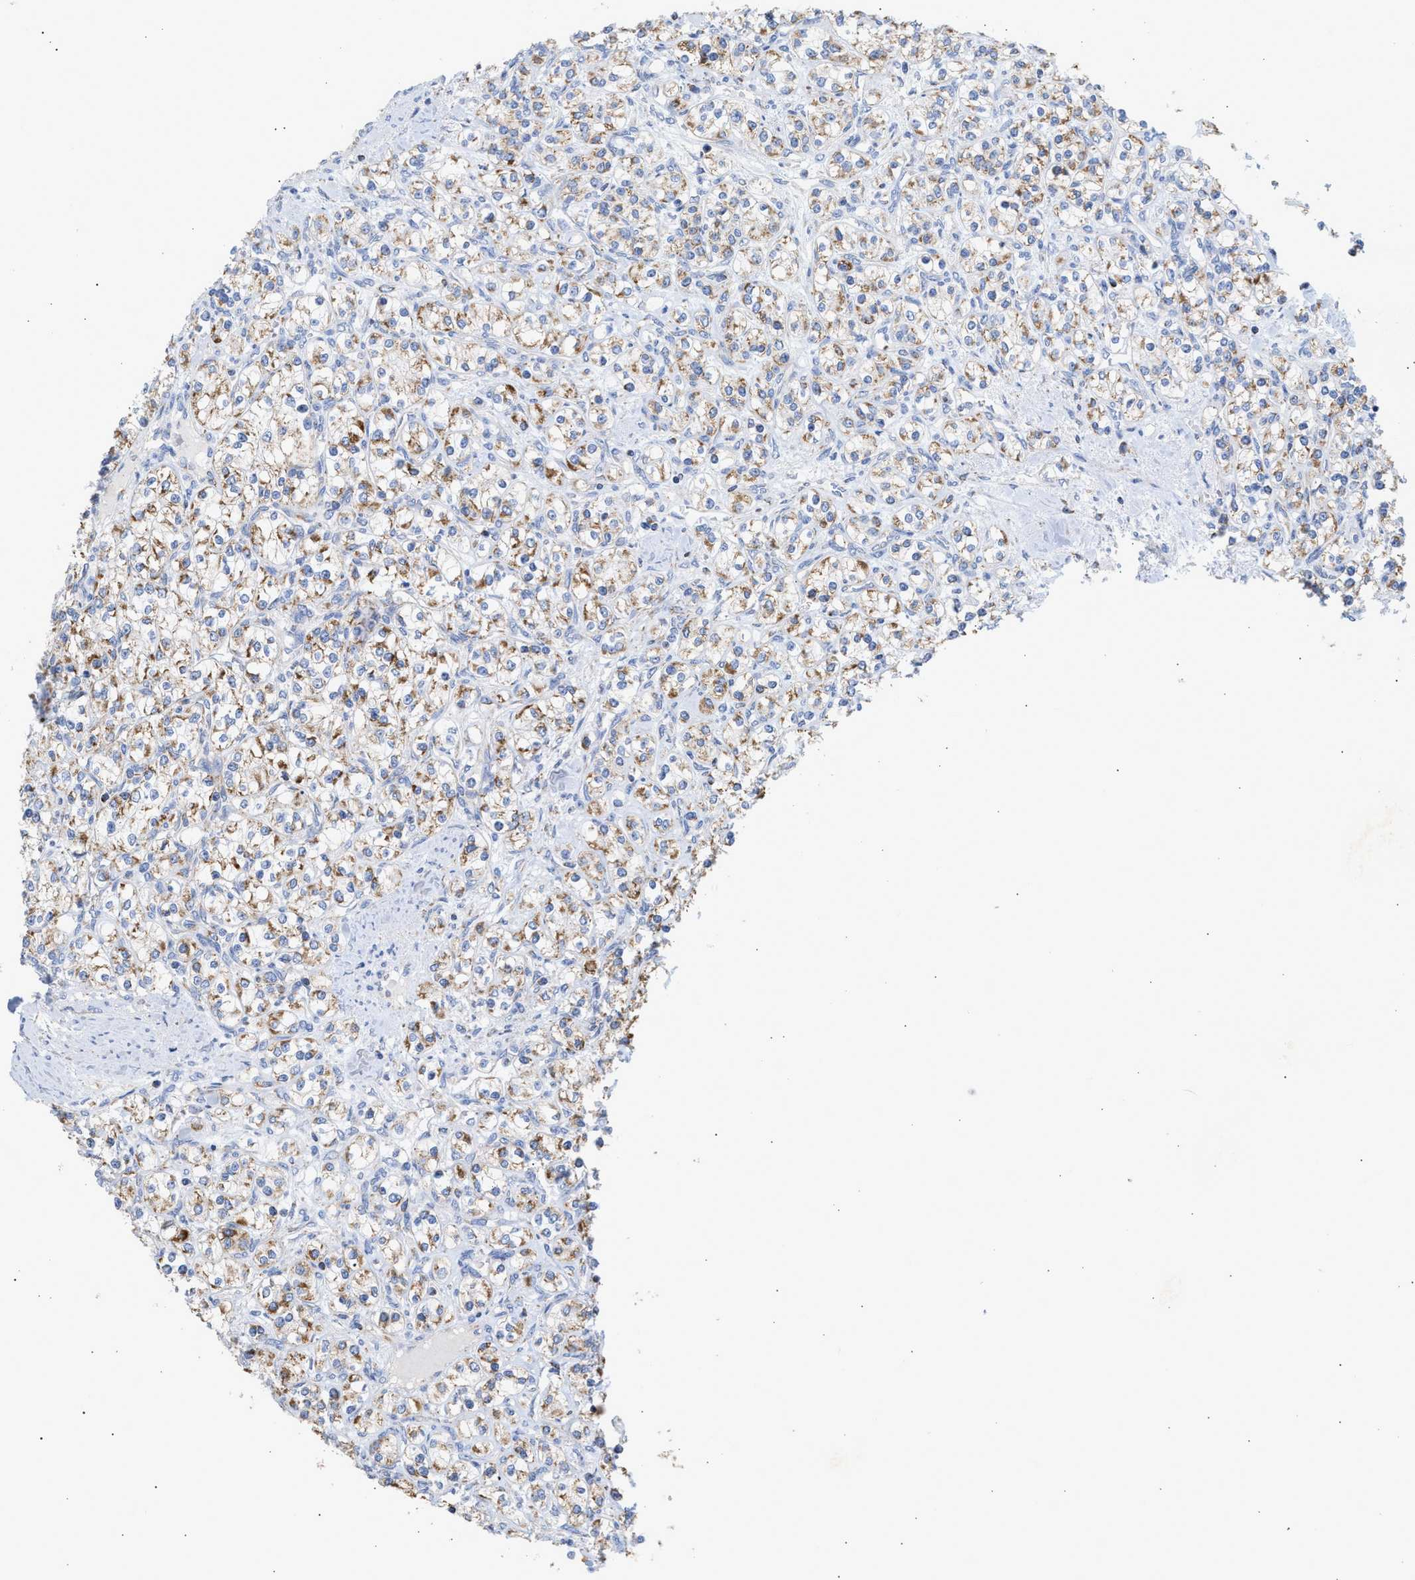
{"staining": {"intensity": "moderate", "quantity": ">75%", "location": "cytoplasmic/membranous"}, "tissue": "renal cancer", "cell_type": "Tumor cells", "image_type": "cancer", "snomed": [{"axis": "morphology", "description": "Adenocarcinoma, NOS"}, {"axis": "topography", "description": "Kidney"}], "caption": "IHC micrograph of human renal adenocarcinoma stained for a protein (brown), which displays medium levels of moderate cytoplasmic/membranous staining in about >75% of tumor cells.", "gene": "ACOT13", "patient": {"sex": "male", "age": 77}}